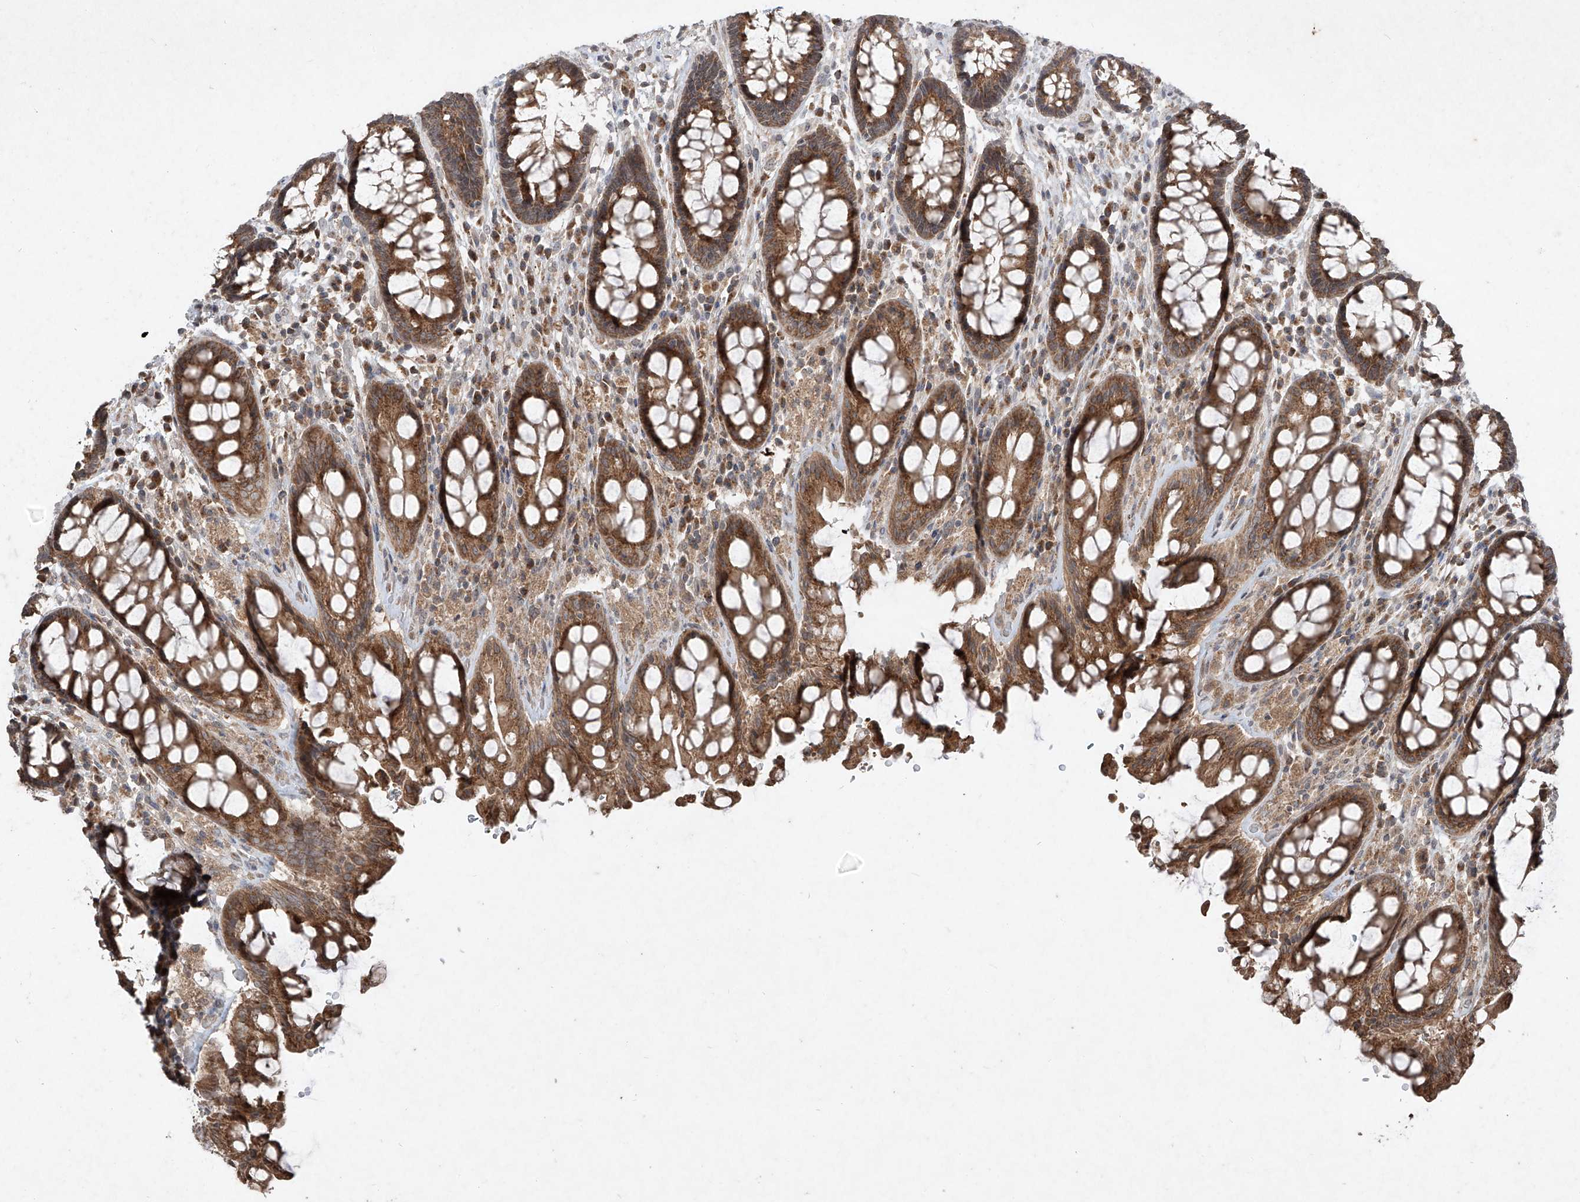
{"staining": {"intensity": "strong", "quantity": ">75%", "location": "cytoplasmic/membranous"}, "tissue": "rectum", "cell_type": "Glandular cells", "image_type": "normal", "snomed": [{"axis": "morphology", "description": "Normal tissue, NOS"}, {"axis": "topography", "description": "Rectum"}], "caption": "Brown immunohistochemical staining in normal rectum shows strong cytoplasmic/membranous expression in approximately >75% of glandular cells. (DAB (3,3'-diaminobenzidine) IHC with brightfield microscopy, high magnification).", "gene": "ABCD3", "patient": {"sex": "male", "age": 64}}